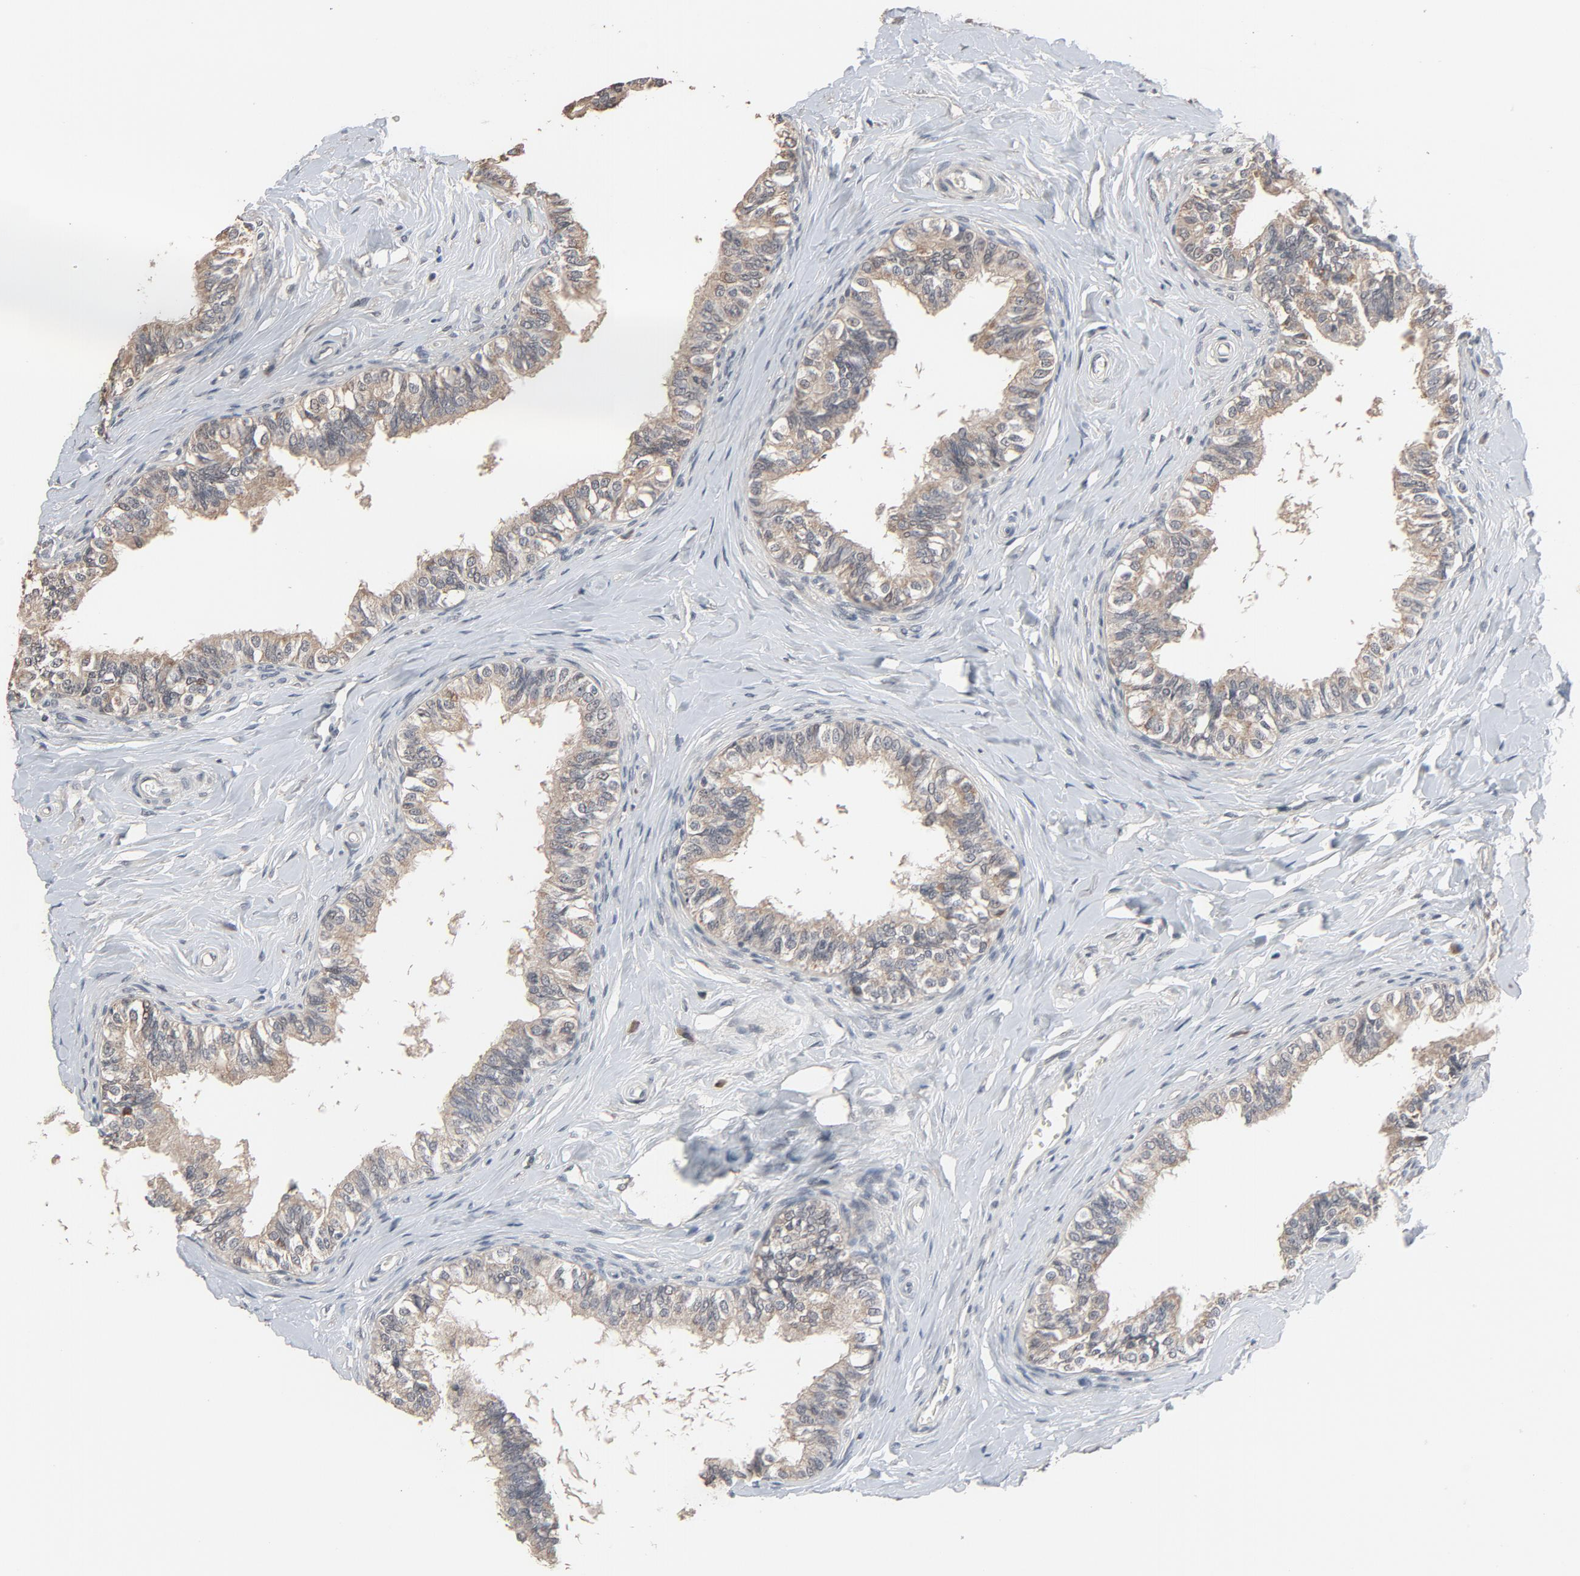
{"staining": {"intensity": "weak", "quantity": ">75%", "location": "cytoplasmic/membranous"}, "tissue": "epididymis", "cell_type": "Glandular cells", "image_type": "normal", "snomed": [{"axis": "morphology", "description": "Normal tissue, NOS"}, {"axis": "topography", "description": "Soft tissue"}, {"axis": "topography", "description": "Epididymis"}], "caption": "High-power microscopy captured an IHC histopathology image of normal epididymis, revealing weak cytoplasmic/membranous staining in approximately >75% of glandular cells.", "gene": "MT3", "patient": {"sex": "male", "age": 26}}